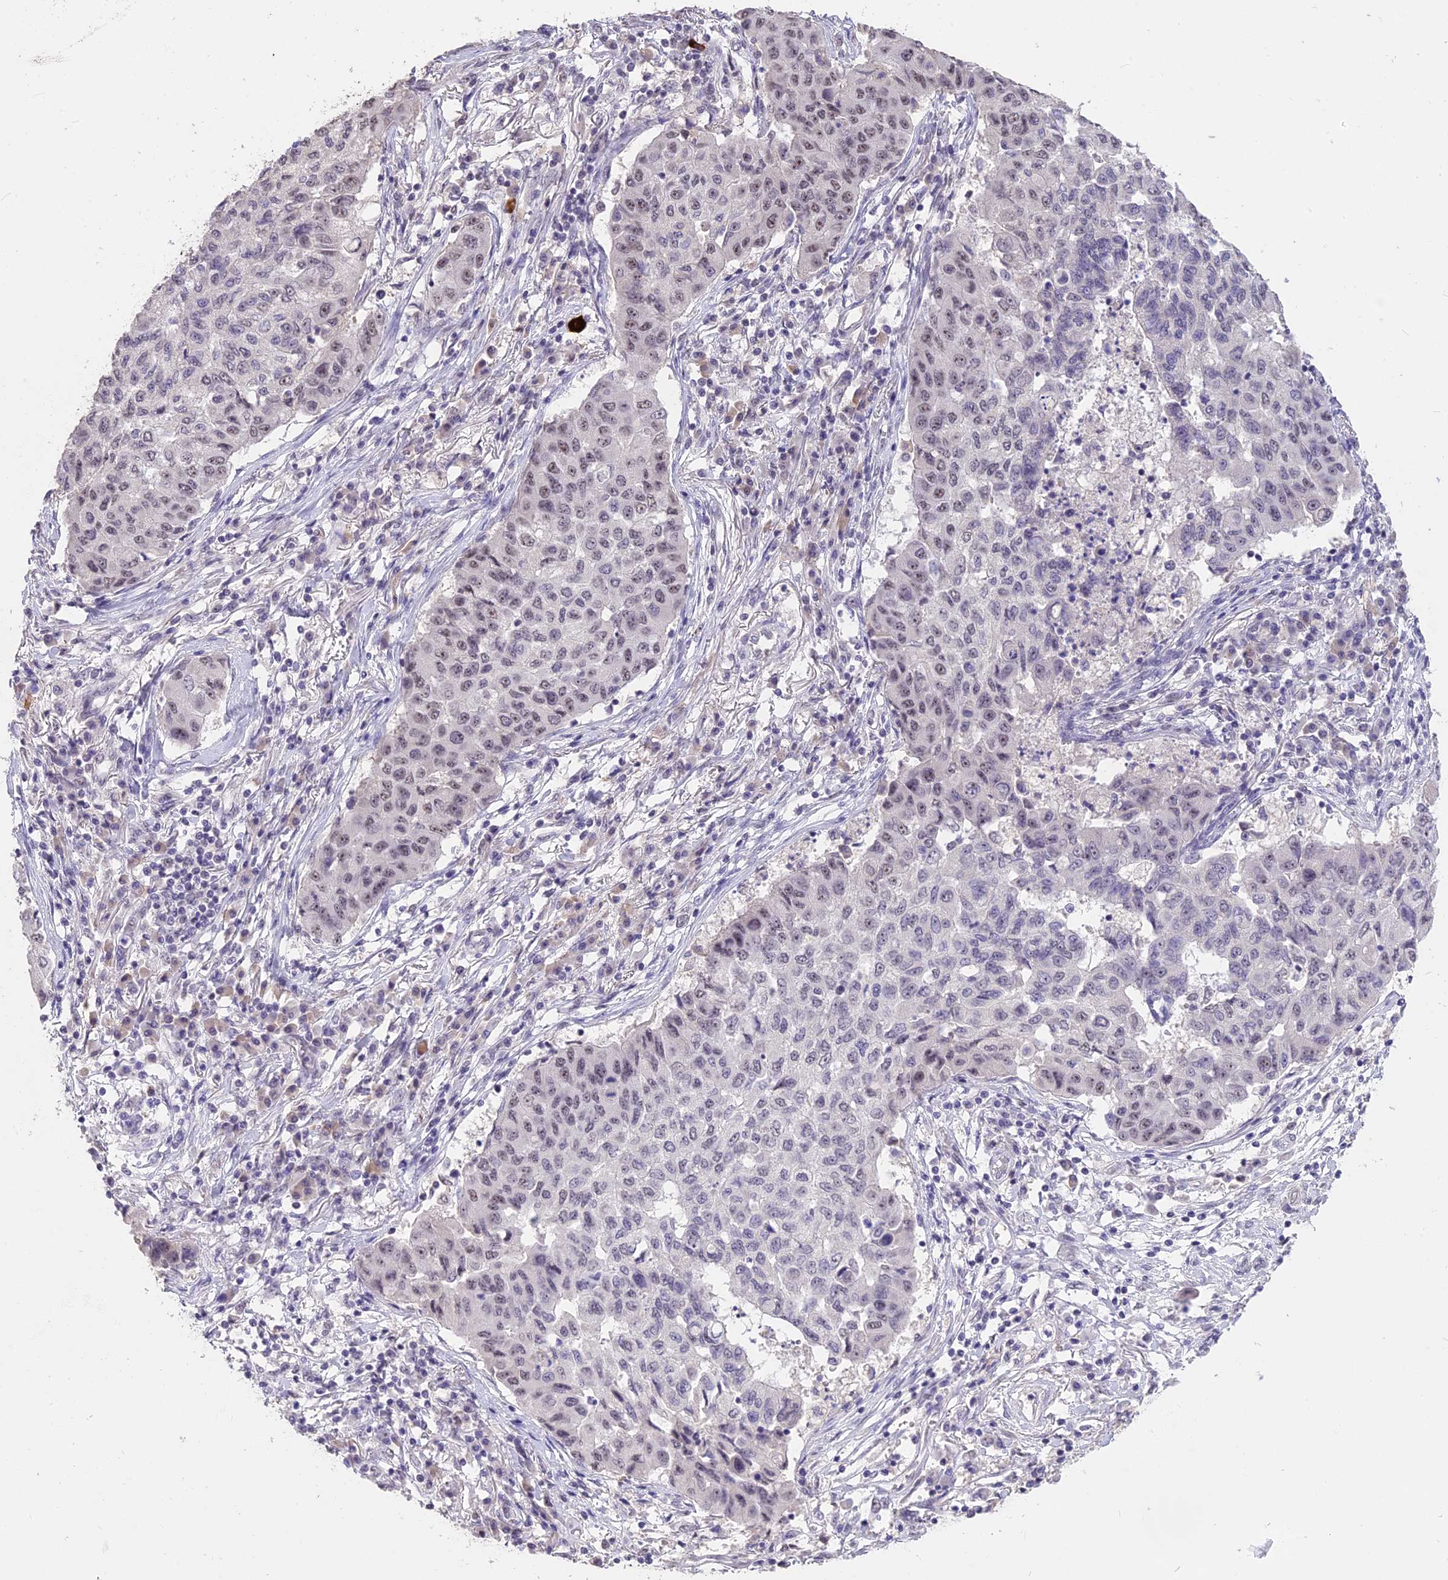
{"staining": {"intensity": "weak", "quantity": "<25%", "location": "nuclear"}, "tissue": "lung cancer", "cell_type": "Tumor cells", "image_type": "cancer", "snomed": [{"axis": "morphology", "description": "Squamous cell carcinoma, NOS"}, {"axis": "topography", "description": "Lung"}], "caption": "An immunohistochemistry (IHC) histopathology image of lung squamous cell carcinoma is shown. There is no staining in tumor cells of lung squamous cell carcinoma.", "gene": "SETD2", "patient": {"sex": "male", "age": 74}}